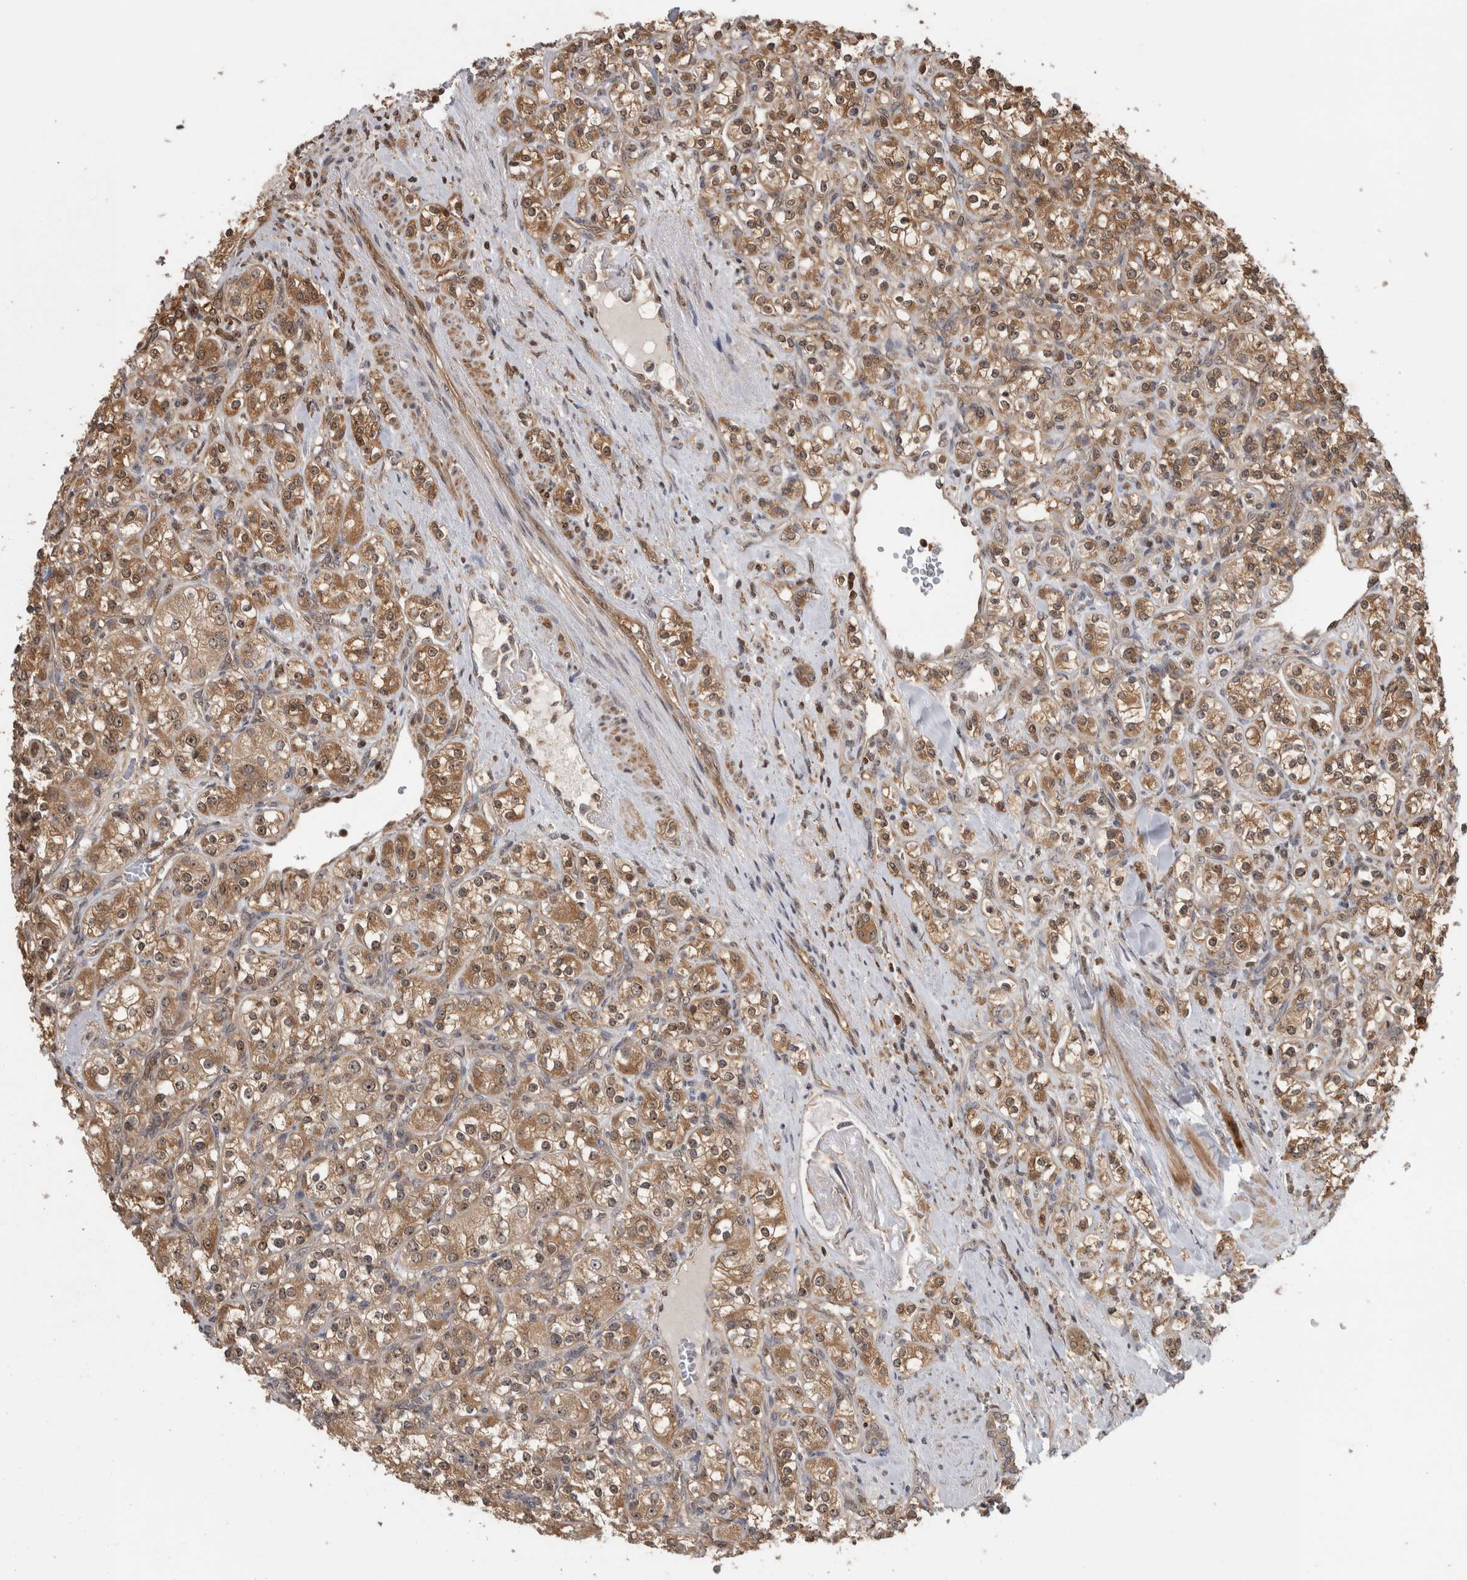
{"staining": {"intensity": "moderate", "quantity": ">75%", "location": "cytoplasmic/membranous,nuclear"}, "tissue": "renal cancer", "cell_type": "Tumor cells", "image_type": "cancer", "snomed": [{"axis": "morphology", "description": "Adenocarcinoma, NOS"}, {"axis": "topography", "description": "Kidney"}], "caption": "This image demonstrates adenocarcinoma (renal) stained with IHC to label a protein in brown. The cytoplasmic/membranous and nuclear of tumor cells show moderate positivity for the protein. Nuclei are counter-stained blue.", "gene": "TDRD7", "patient": {"sex": "male", "age": 77}}